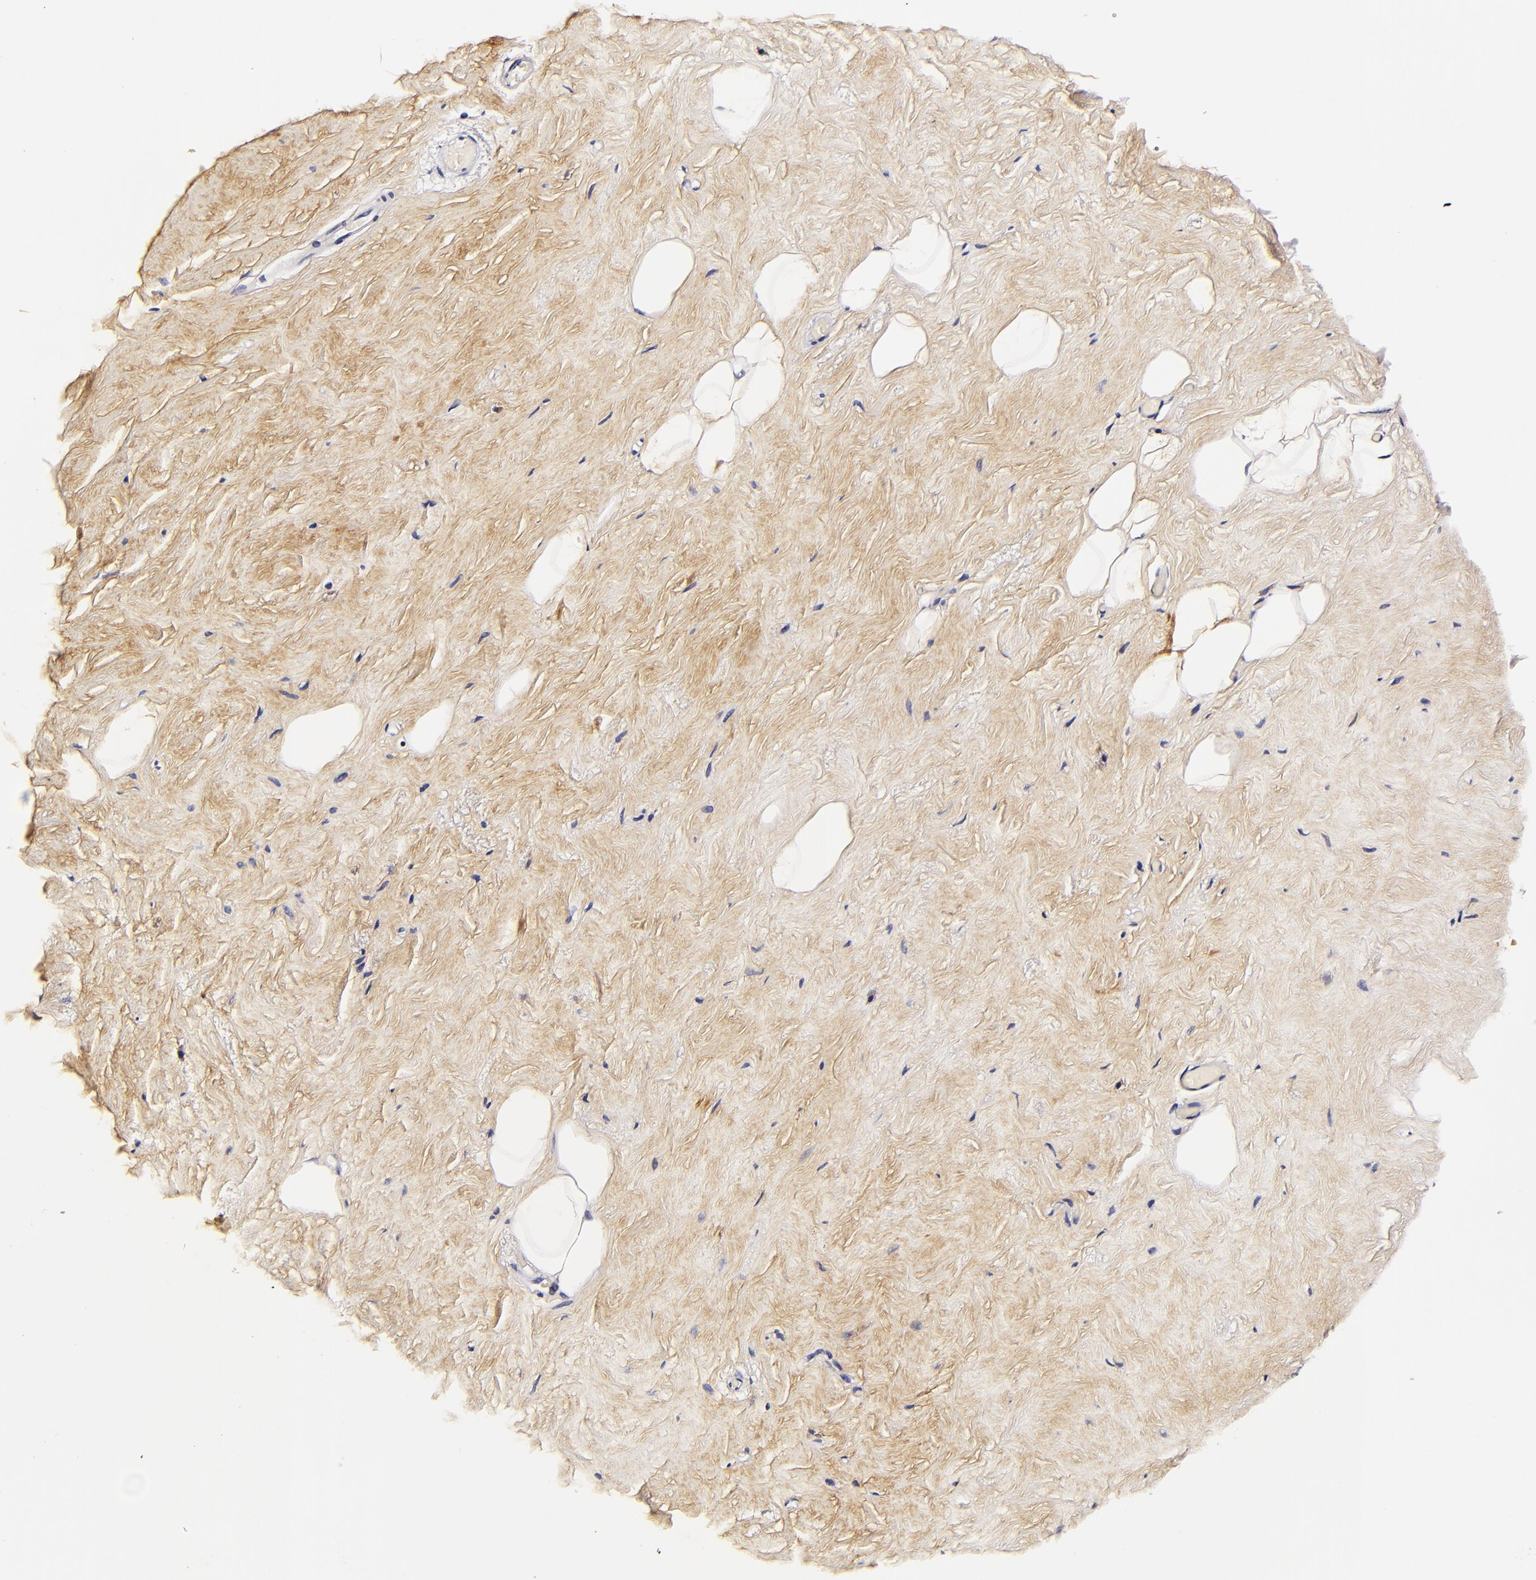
{"staining": {"intensity": "weak", "quantity": "25%-75%", "location": "cytoplasmic/membranous"}, "tissue": "breast", "cell_type": "Adipocytes", "image_type": "normal", "snomed": [{"axis": "morphology", "description": "Normal tissue, NOS"}, {"axis": "topography", "description": "Breast"}], "caption": "Protein expression analysis of benign human breast reveals weak cytoplasmic/membranous staining in approximately 25%-75% of adipocytes.", "gene": "FBN1", "patient": {"sex": "female", "age": 75}}